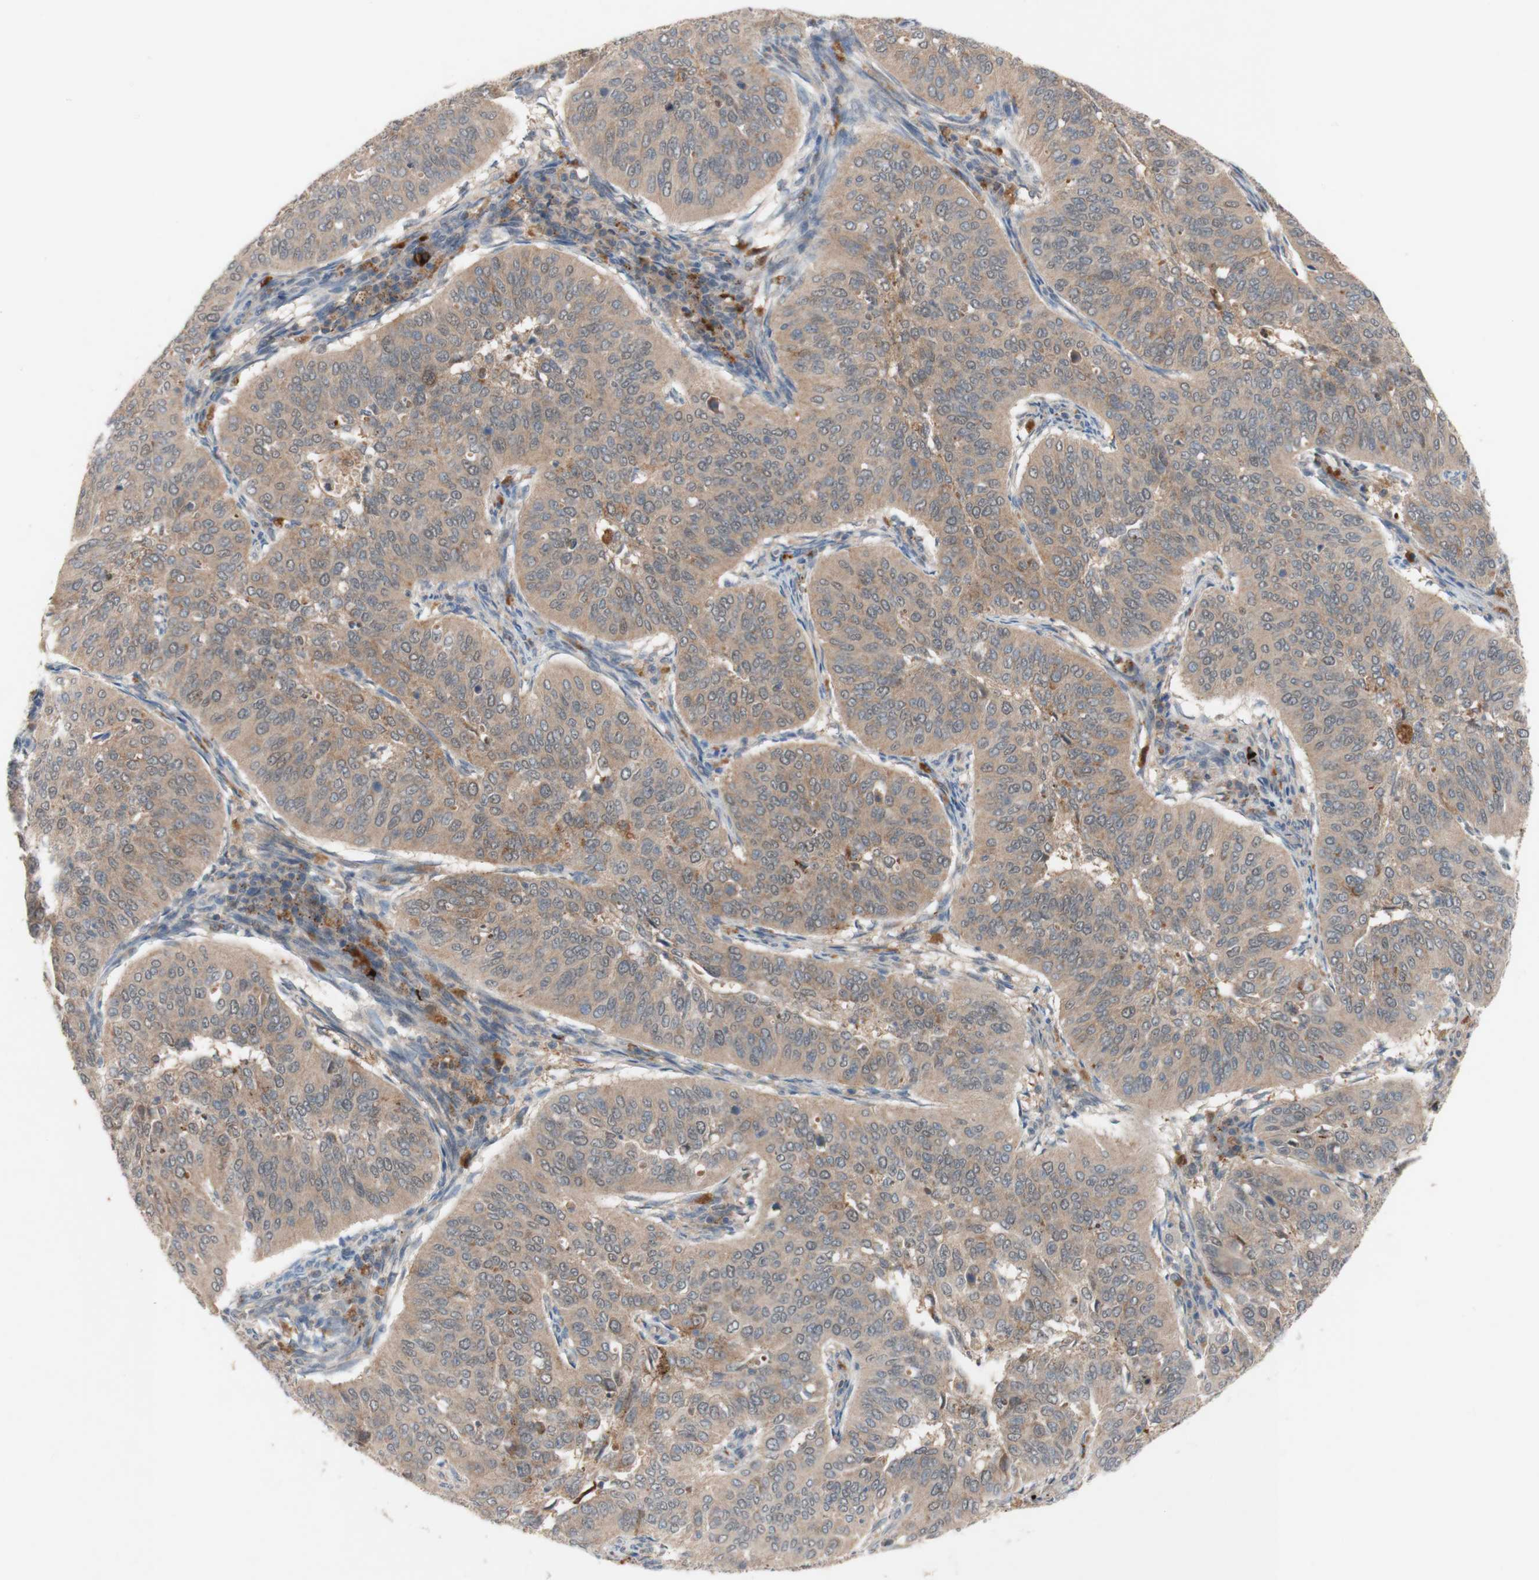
{"staining": {"intensity": "moderate", "quantity": ">75%", "location": "cytoplasmic/membranous"}, "tissue": "cervical cancer", "cell_type": "Tumor cells", "image_type": "cancer", "snomed": [{"axis": "morphology", "description": "Normal tissue, NOS"}, {"axis": "morphology", "description": "Squamous cell carcinoma, NOS"}, {"axis": "topography", "description": "Cervix"}], "caption": "High-magnification brightfield microscopy of cervical cancer (squamous cell carcinoma) stained with DAB (3,3'-diaminobenzidine) (brown) and counterstained with hematoxylin (blue). tumor cells exhibit moderate cytoplasmic/membranous expression is appreciated in approximately>75% of cells.", "gene": "PEX2", "patient": {"sex": "female", "age": 39}}